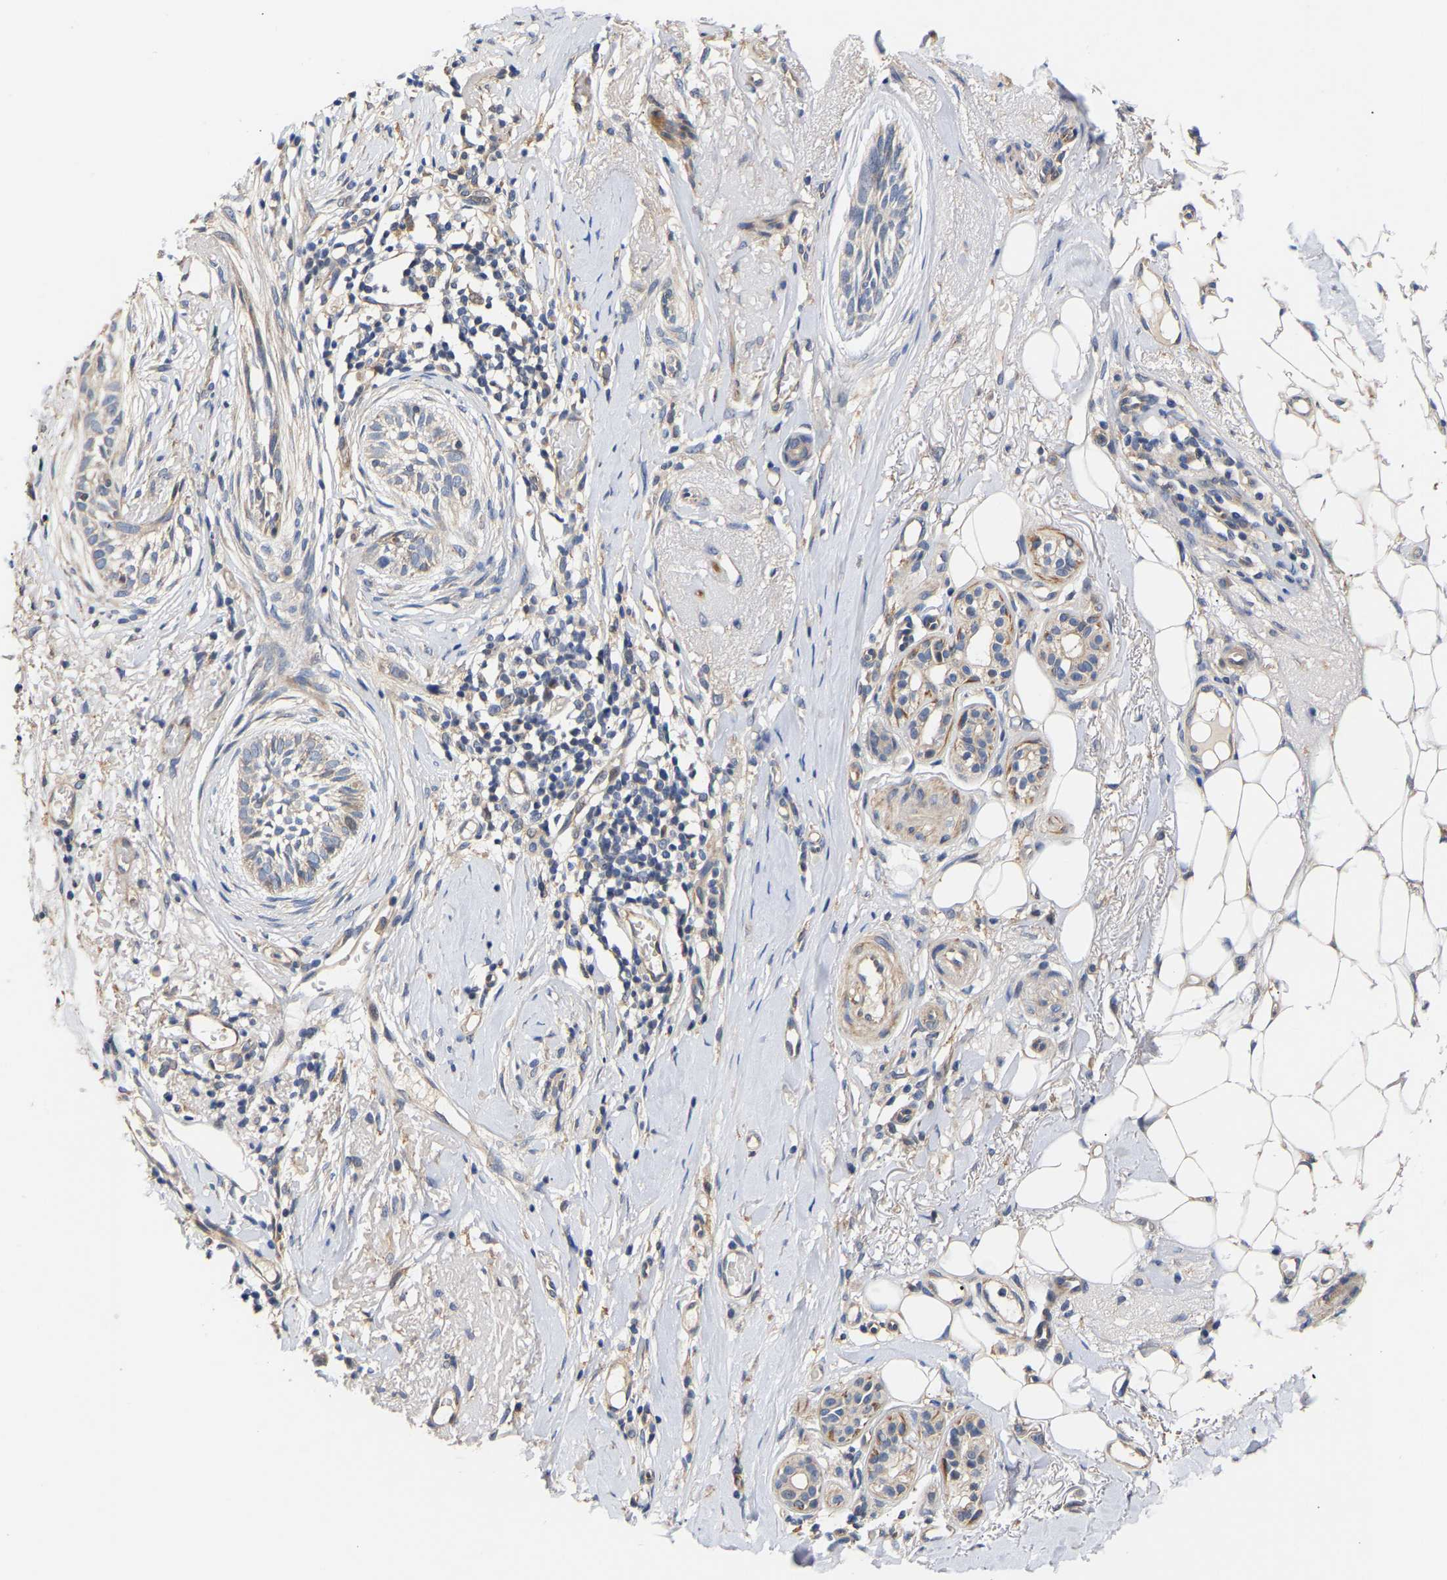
{"staining": {"intensity": "weak", "quantity": "<25%", "location": "cytoplasmic/membranous"}, "tissue": "skin cancer", "cell_type": "Tumor cells", "image_type": "cancer", "snomed": [{"axis": "morphology", "description": "Basal cell carcinoma"}, {"axis": "topography", "description": "Skin"}], "caption": "A high-resolution histopathology image shows immunohistochemistry staining of basal cell carcinoma (skin), which demonstrates no significant staining in tumor cells. (DAB (3,3'-diaminobenzidine) IHC, high magnification).", "gene": "KASH5", "patient": {"sex": "female", "age": 88}}